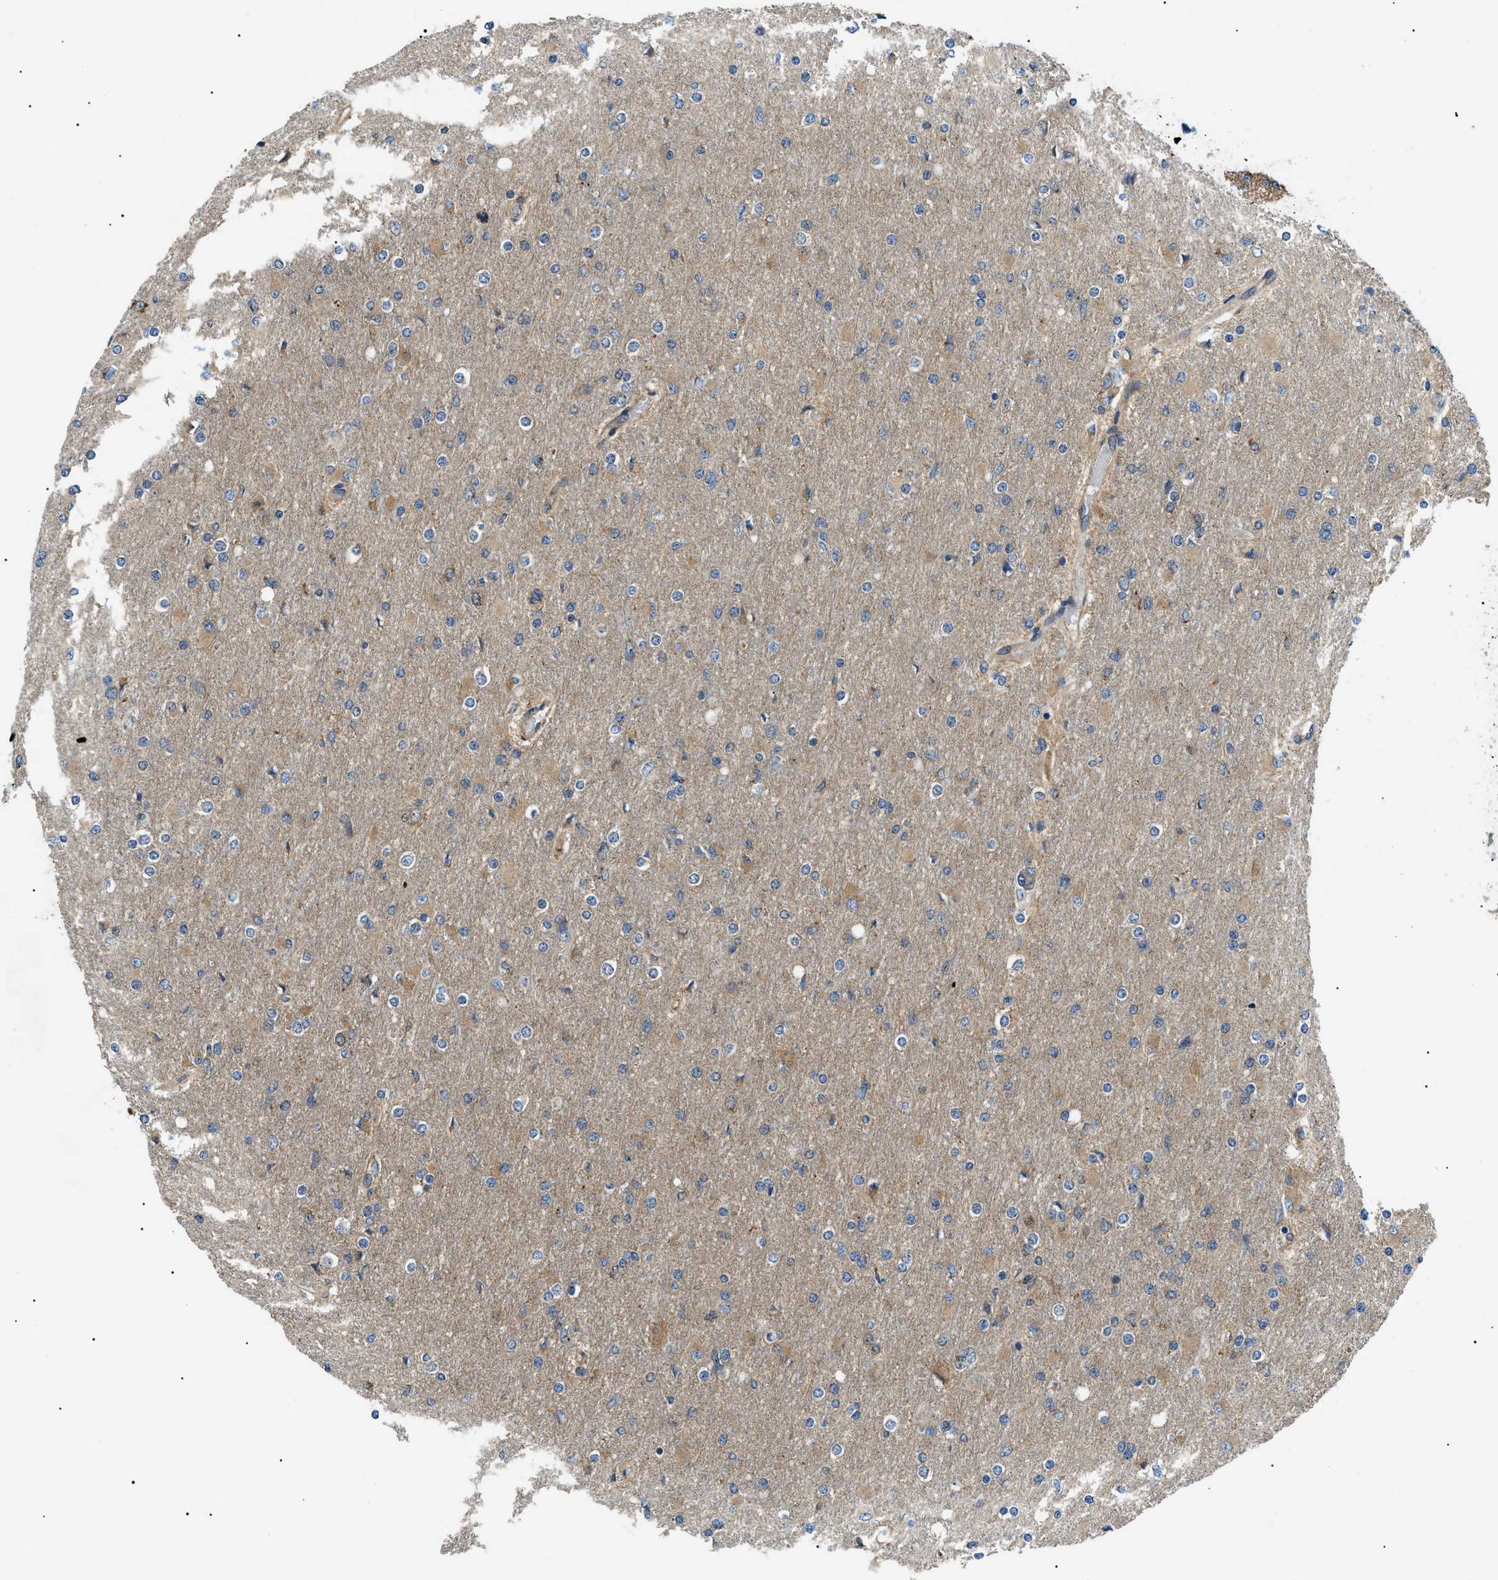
{"staining": {"intensity": "negative", "quantity": "none", "location": "none"}, "tissue": "glioma", "cell_type": "Tumor cells", "image_type": "cancer", "snomed": [{"axis": "morphology", "description": "Glioma, malignant, High grade"}, {"axis": "topography", "description": "Cerebral cortex"}], "caption": "The immunohistochemistry (IHC) histopathology image has no significant expression in tumor cells of glioma tissue. Nuclei are stained in blue.", "gene": "SRPK1", "patient": {"sex": "female", "age": 36}}